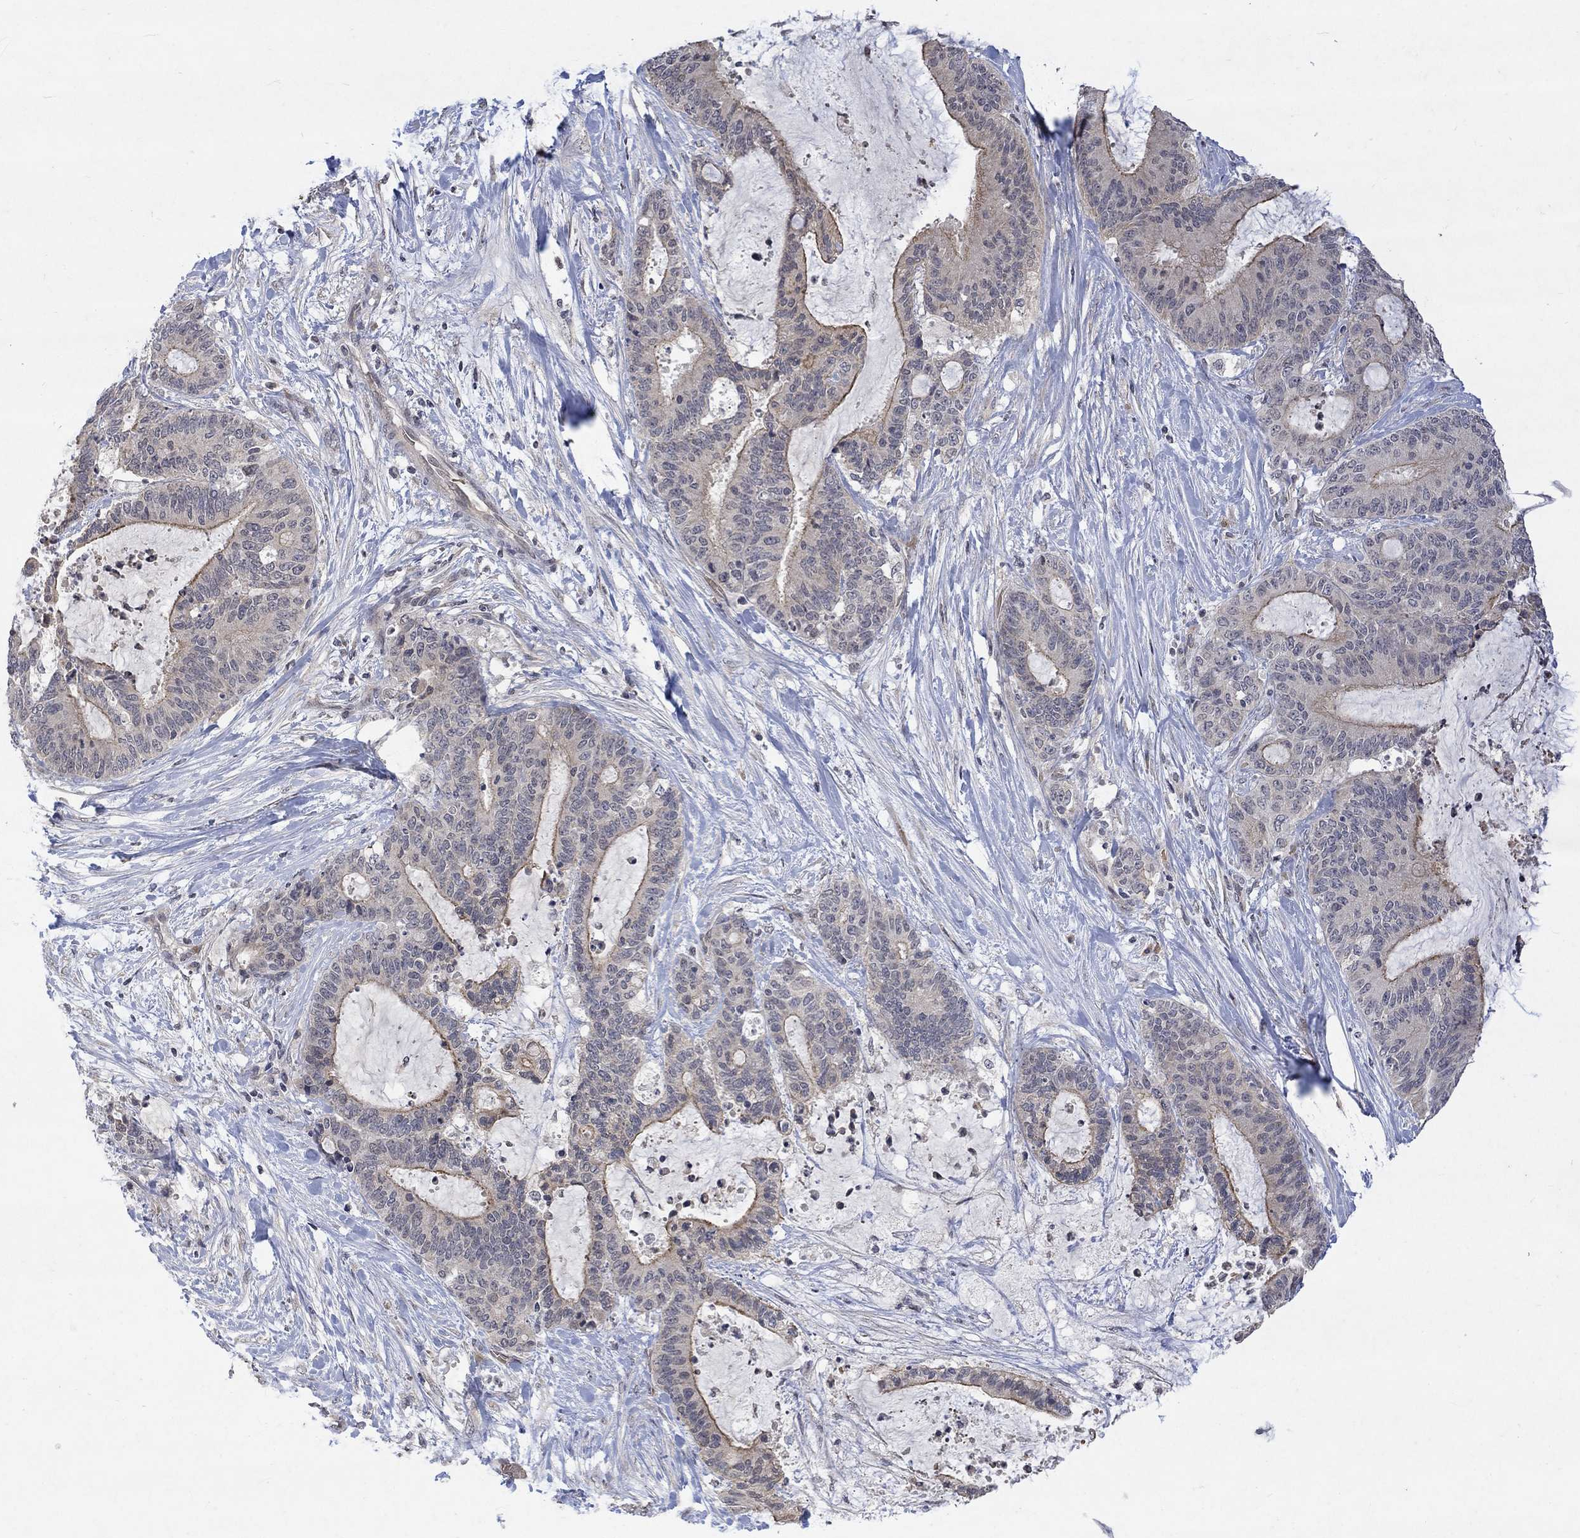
{"staining": {"intensity": "weak", "quantity": "25%-75%", "location": "cytoplasmic/membranous"}, "tissue": "liver cancer", "cell_type": "Tumor cells", "image_type": "cancer", "snomed": [{"axis": "morphology", "description": "Cholangiocarcinoma"}, {"axis": "topography", "description": "Liver"}], "caption": "The immunohistochemical stain labels weak cytoplasmic/membranous staining in tumor cells of liver cancer tissue. The staining is performed using DAB (3,3'-diaminobenzidine) brown chromogen to label protein expression. The nuclei are counter-stained blue using hematoxylin.", "gene": "GRIN2D", "patient": {"sex": "female", "age": 73}}